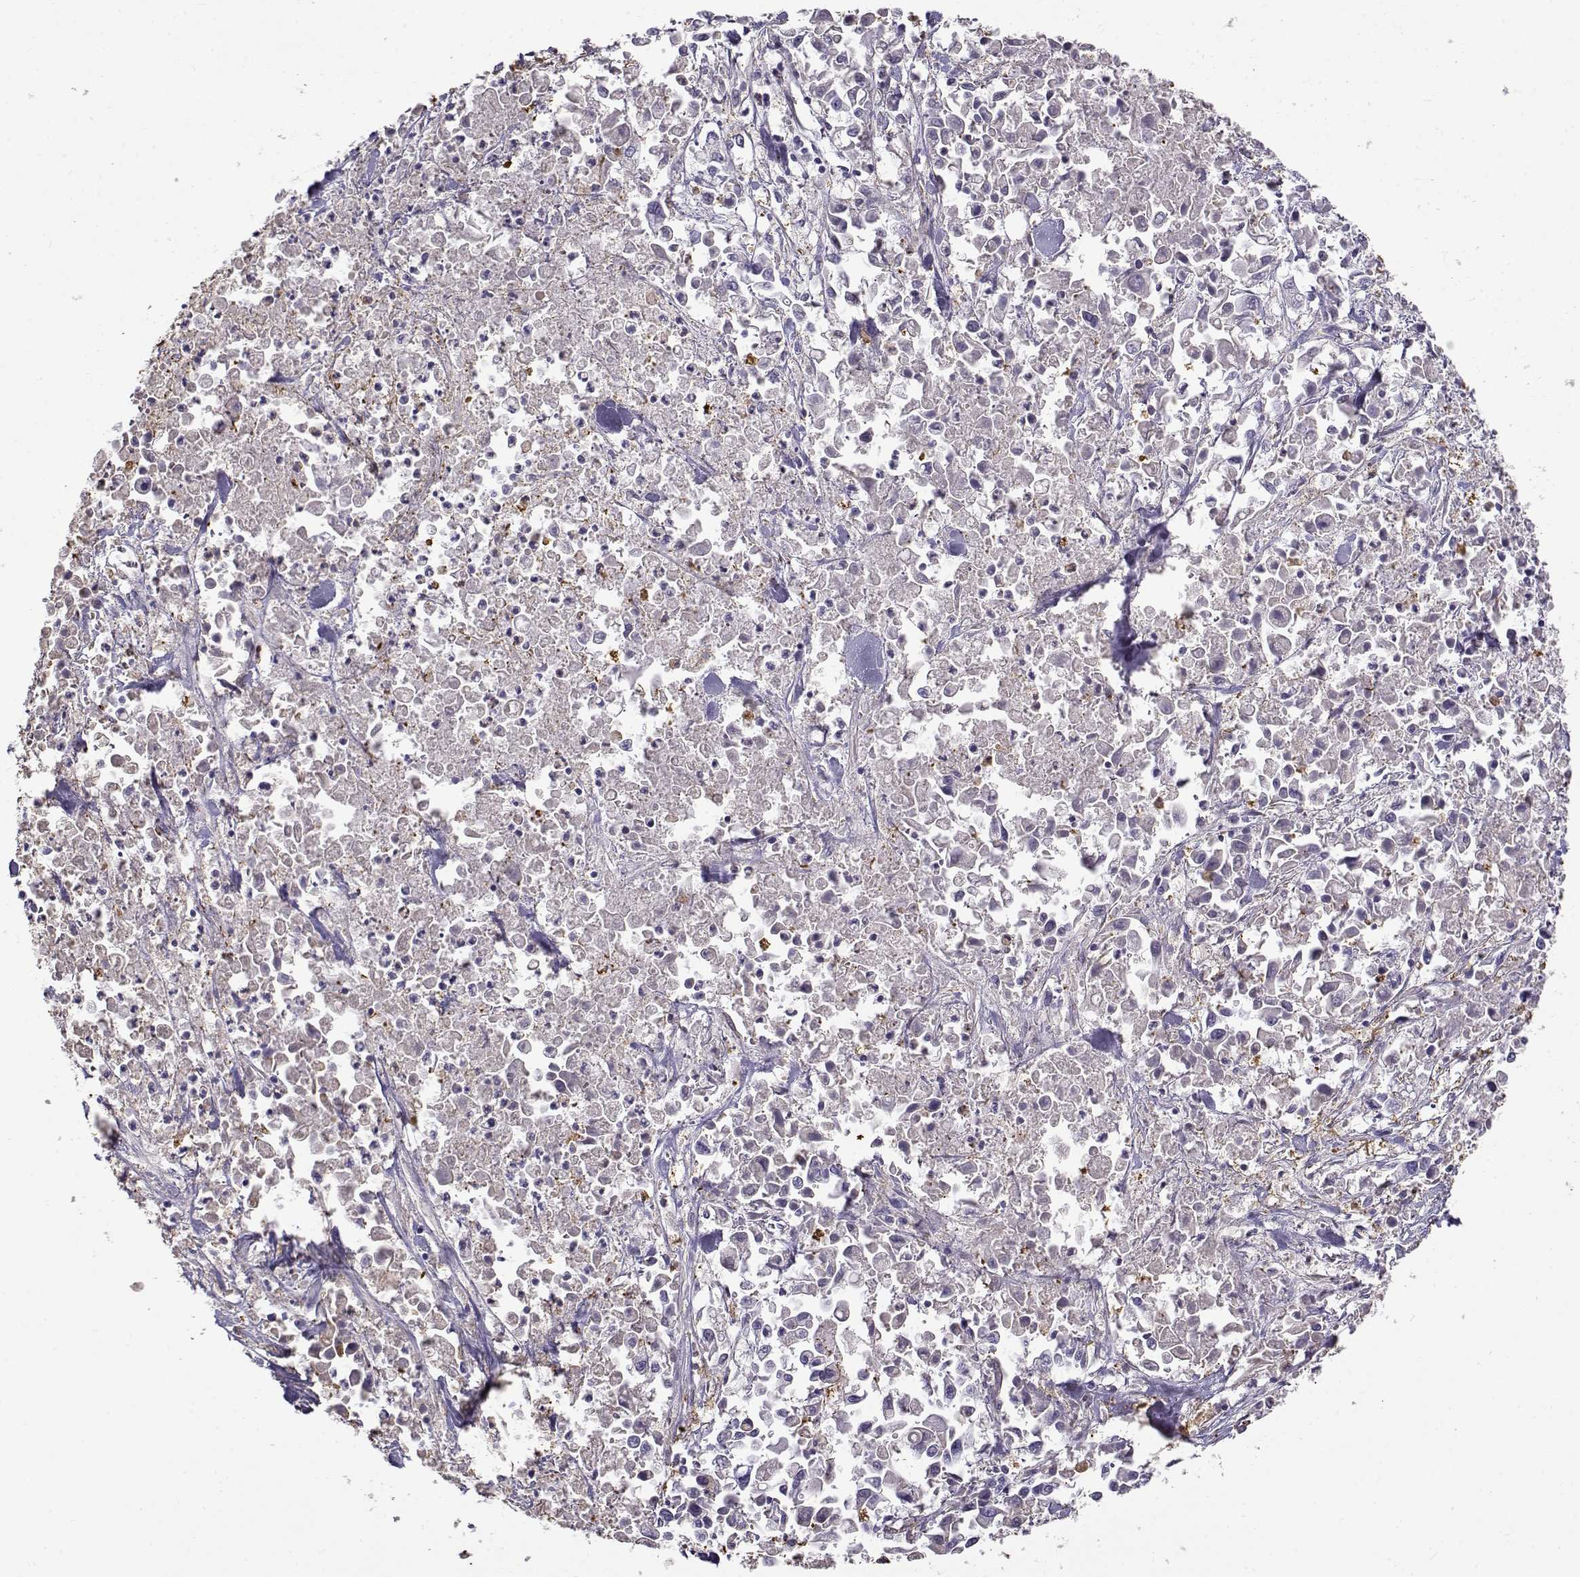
{"staining": {"intensity": "negative", "quantity": "none", "location": "none"}, "tissue": "pancreatic cancer", "cell_type": "Tumor cells", "image_type": "cancer", "snomed": [{"axis": "morphology", "description": "Adenocarcinoma, NOS"}, {"axis": "topography", "description": "Pancreas"}], "caption": "A histopathology image of human pancreatic cancer is negative for staining in tumor cells.", "gene": "UCP3", "patient": {"sex": "female", "age": 83}}